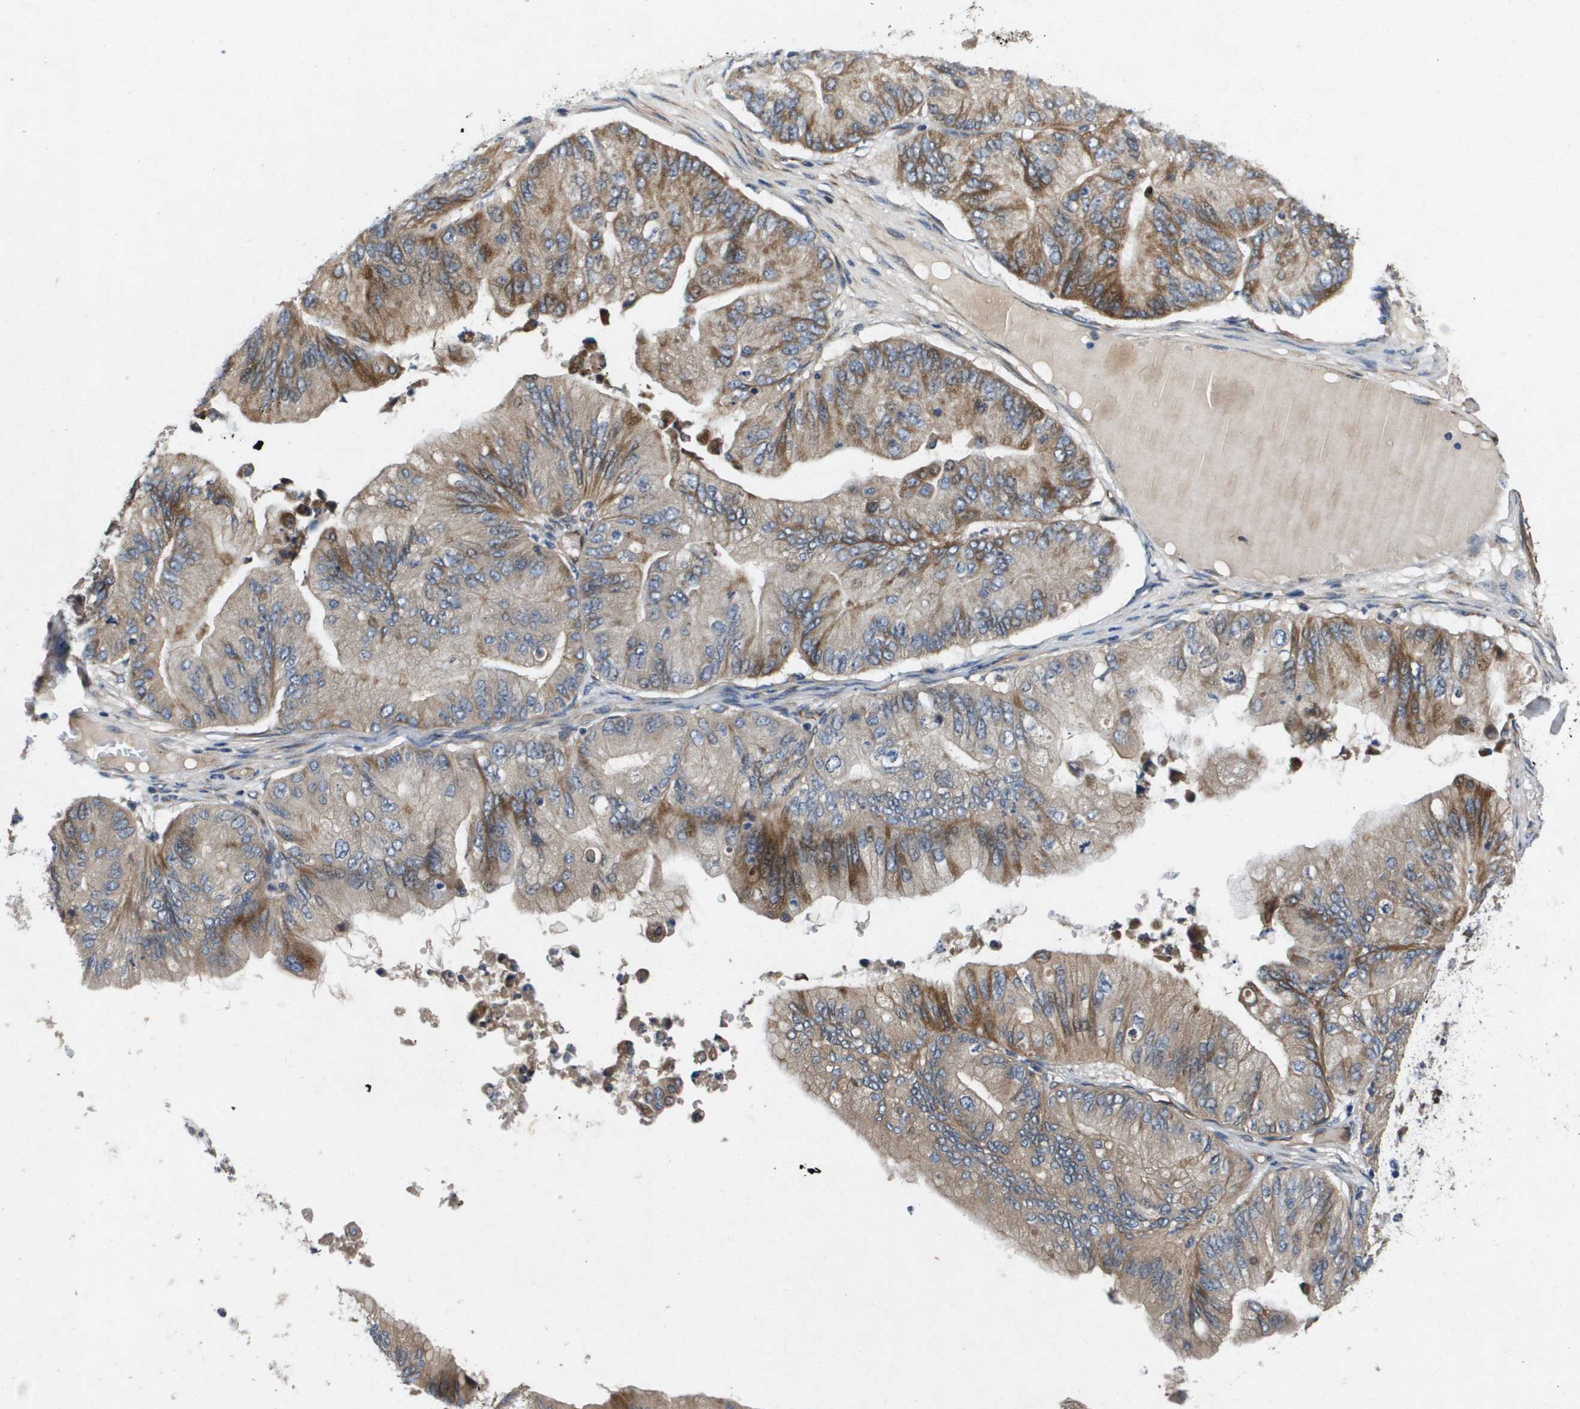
{"staining": {"intensity": "moderate", "quantity": "25%-75%", "location": "cytoplasmic/membranous"}, "tissue": "ovarian cancer", "cell_type": "Tumor cells", "image_type": "cancer", "snomed": [{"axis": "morphology", "description": "Cystadenocarcinoma, mucinous, NOS"}, {"axis": "topography", "description": "Ovary"}], "caption": "Ovarian mucinous cystadenocarcinoma tissue shows moderate cytoplasmic/membranous staining in about 25%-75% of tumor cells, visualized by immunohistochemistry.", "gene": "ENTPD2", "patient": {"sex": "female", "age": 61}}